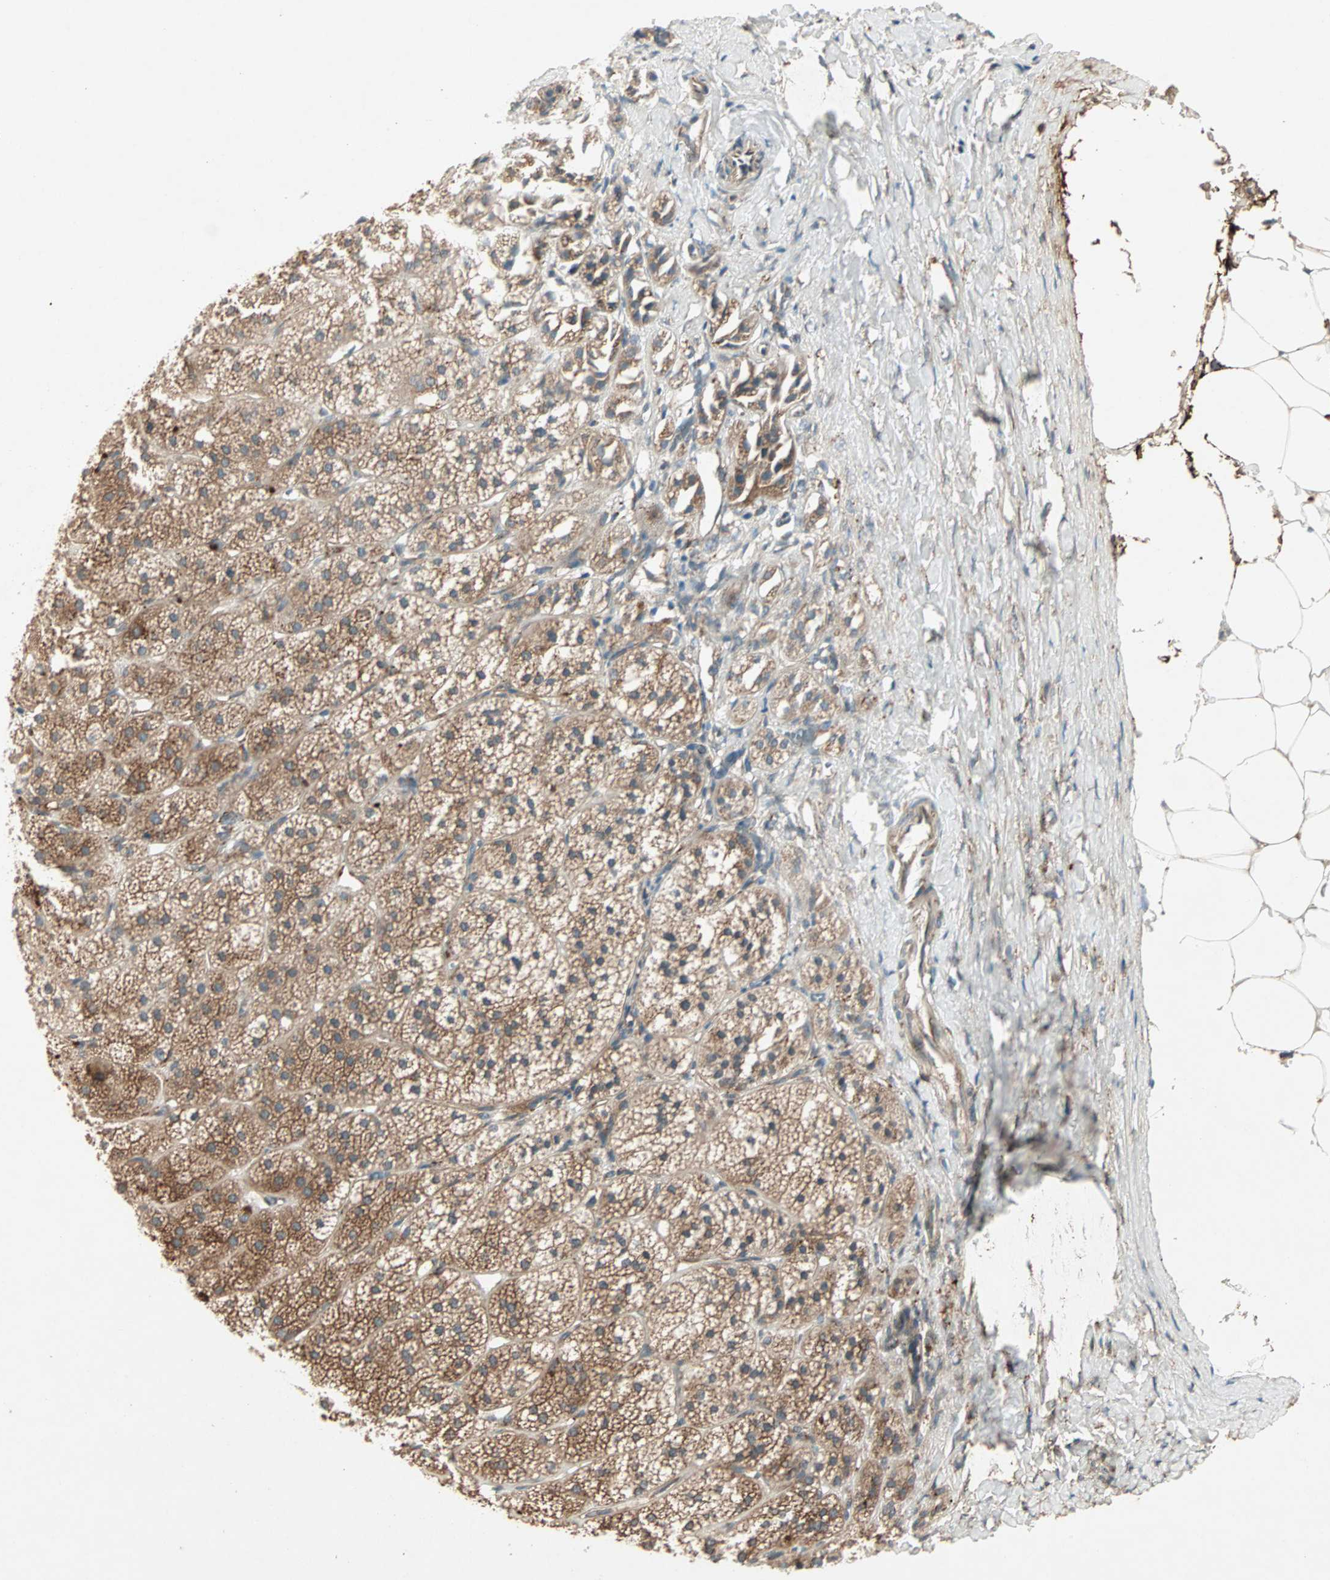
{"staining": {"intensity": "strong", "quantity": ">75%", "location": "cytoplasmic/membranous"}, "tissue": "adrenal gland", "cell_type": "Glandular cells", "image_type": "normal", "snomed": [{"axis": "morphology", "description": "Normal tissue, NOS"}, {"axis": "topography", "description": "Adrenal gland"}], "caption": "The micrograph demonstrates immunohistochemical staining of unremarkable adrenal gland. There is strong cytoplasmic/membranous staining is present in approximately >75% of glandular cells.", "gene": "ZNF37A", "patient": {"sex": "female", "age": 71}}